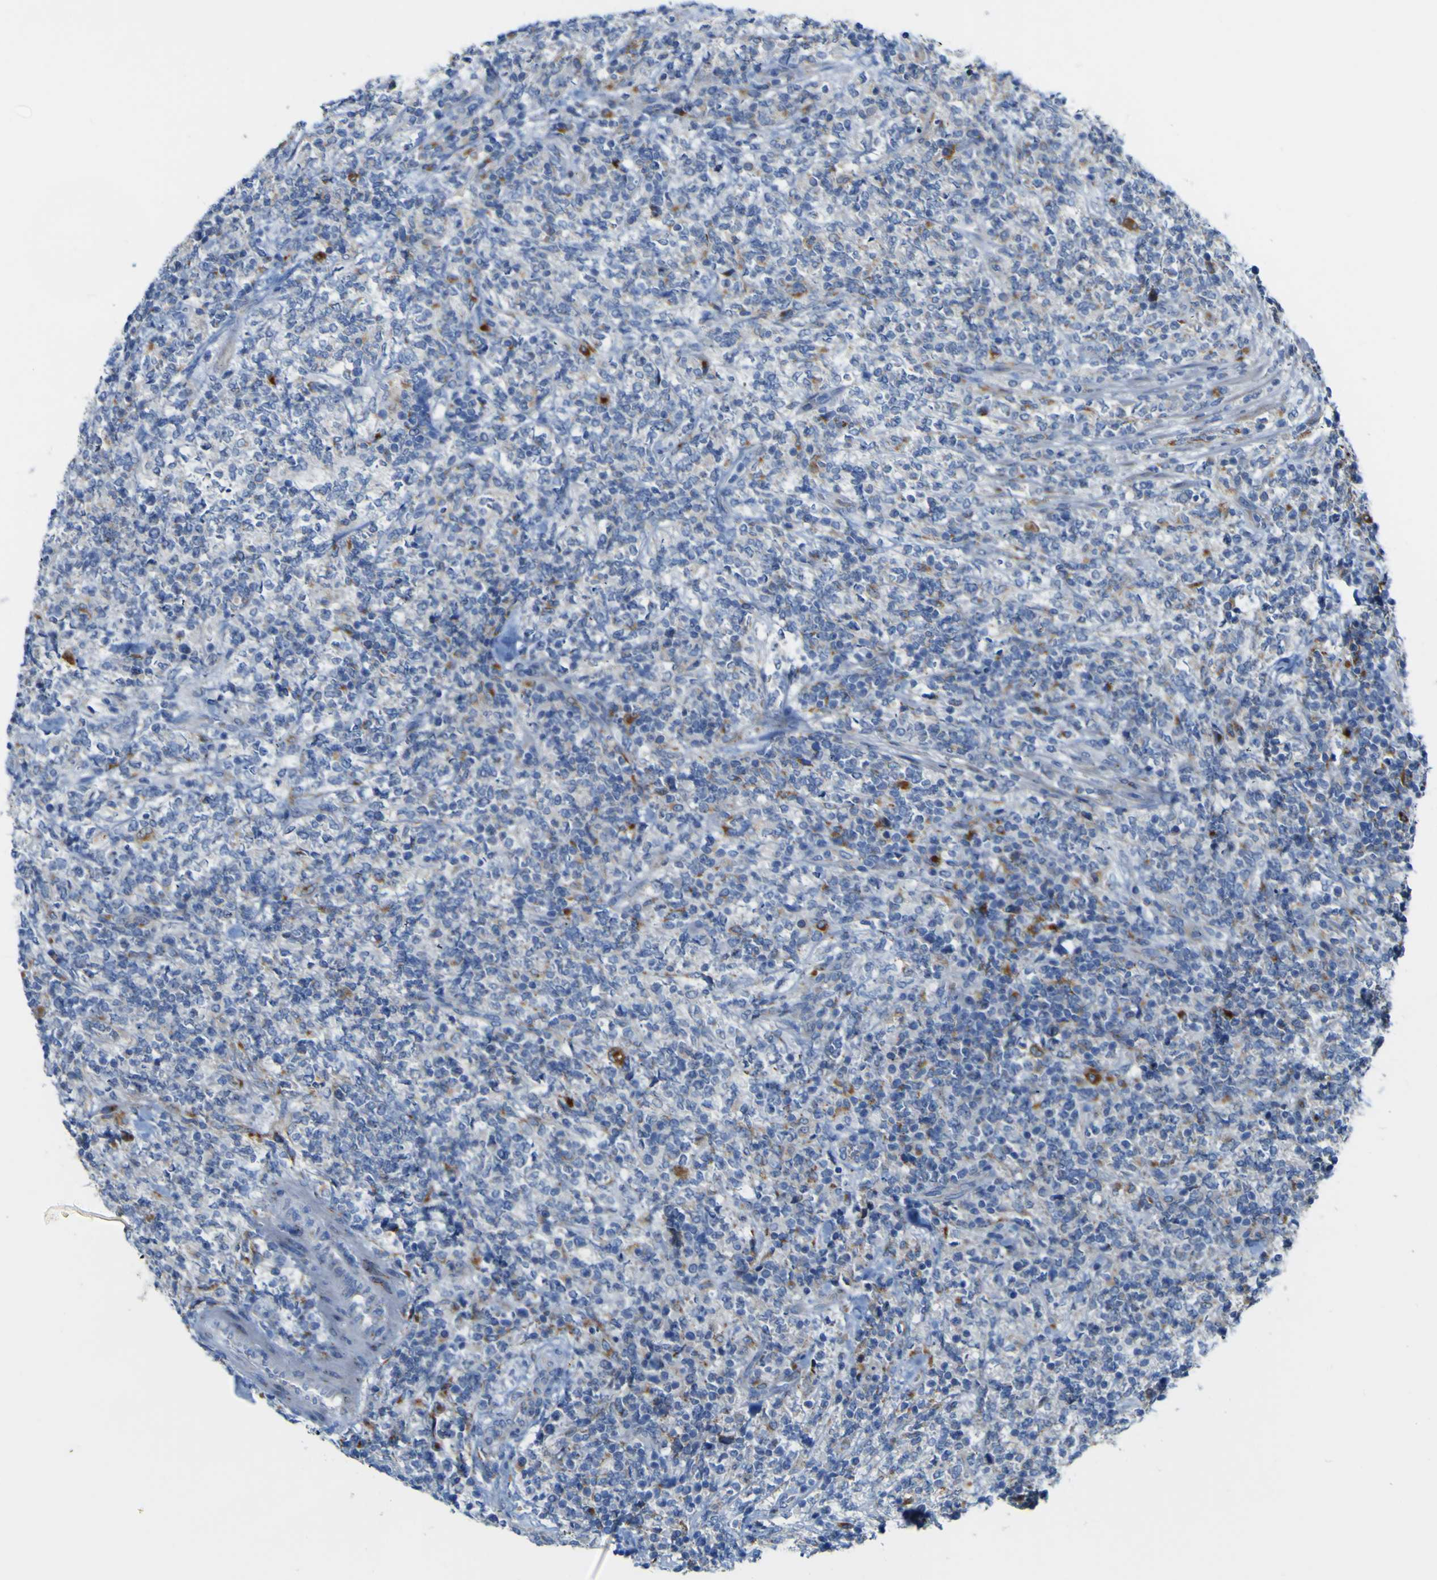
{"staining": {"intensity": "strong", "quantity": "<25%", "location": "cytoplasmic/membranous"}, "tissue": "lymphoma", "cell_type": "Tumor cells", "image_type": "cancer", "snomed": [{"axis": "morphology", "description": "Malignant lymphoma, non-Hodgkin's type, High grade"}, {"axis": "topography", "description": "Soft tissue"}], "caption": "Immunohistochemical staining of human malignant lymphoma, non-Hodgkin's type (high-grade) reveals strong cytoplasmic/membranous protein expression in about <25% of tumor cells.", "gene": "PTPRF", "patient": {"sex": "male", "age": 18}}